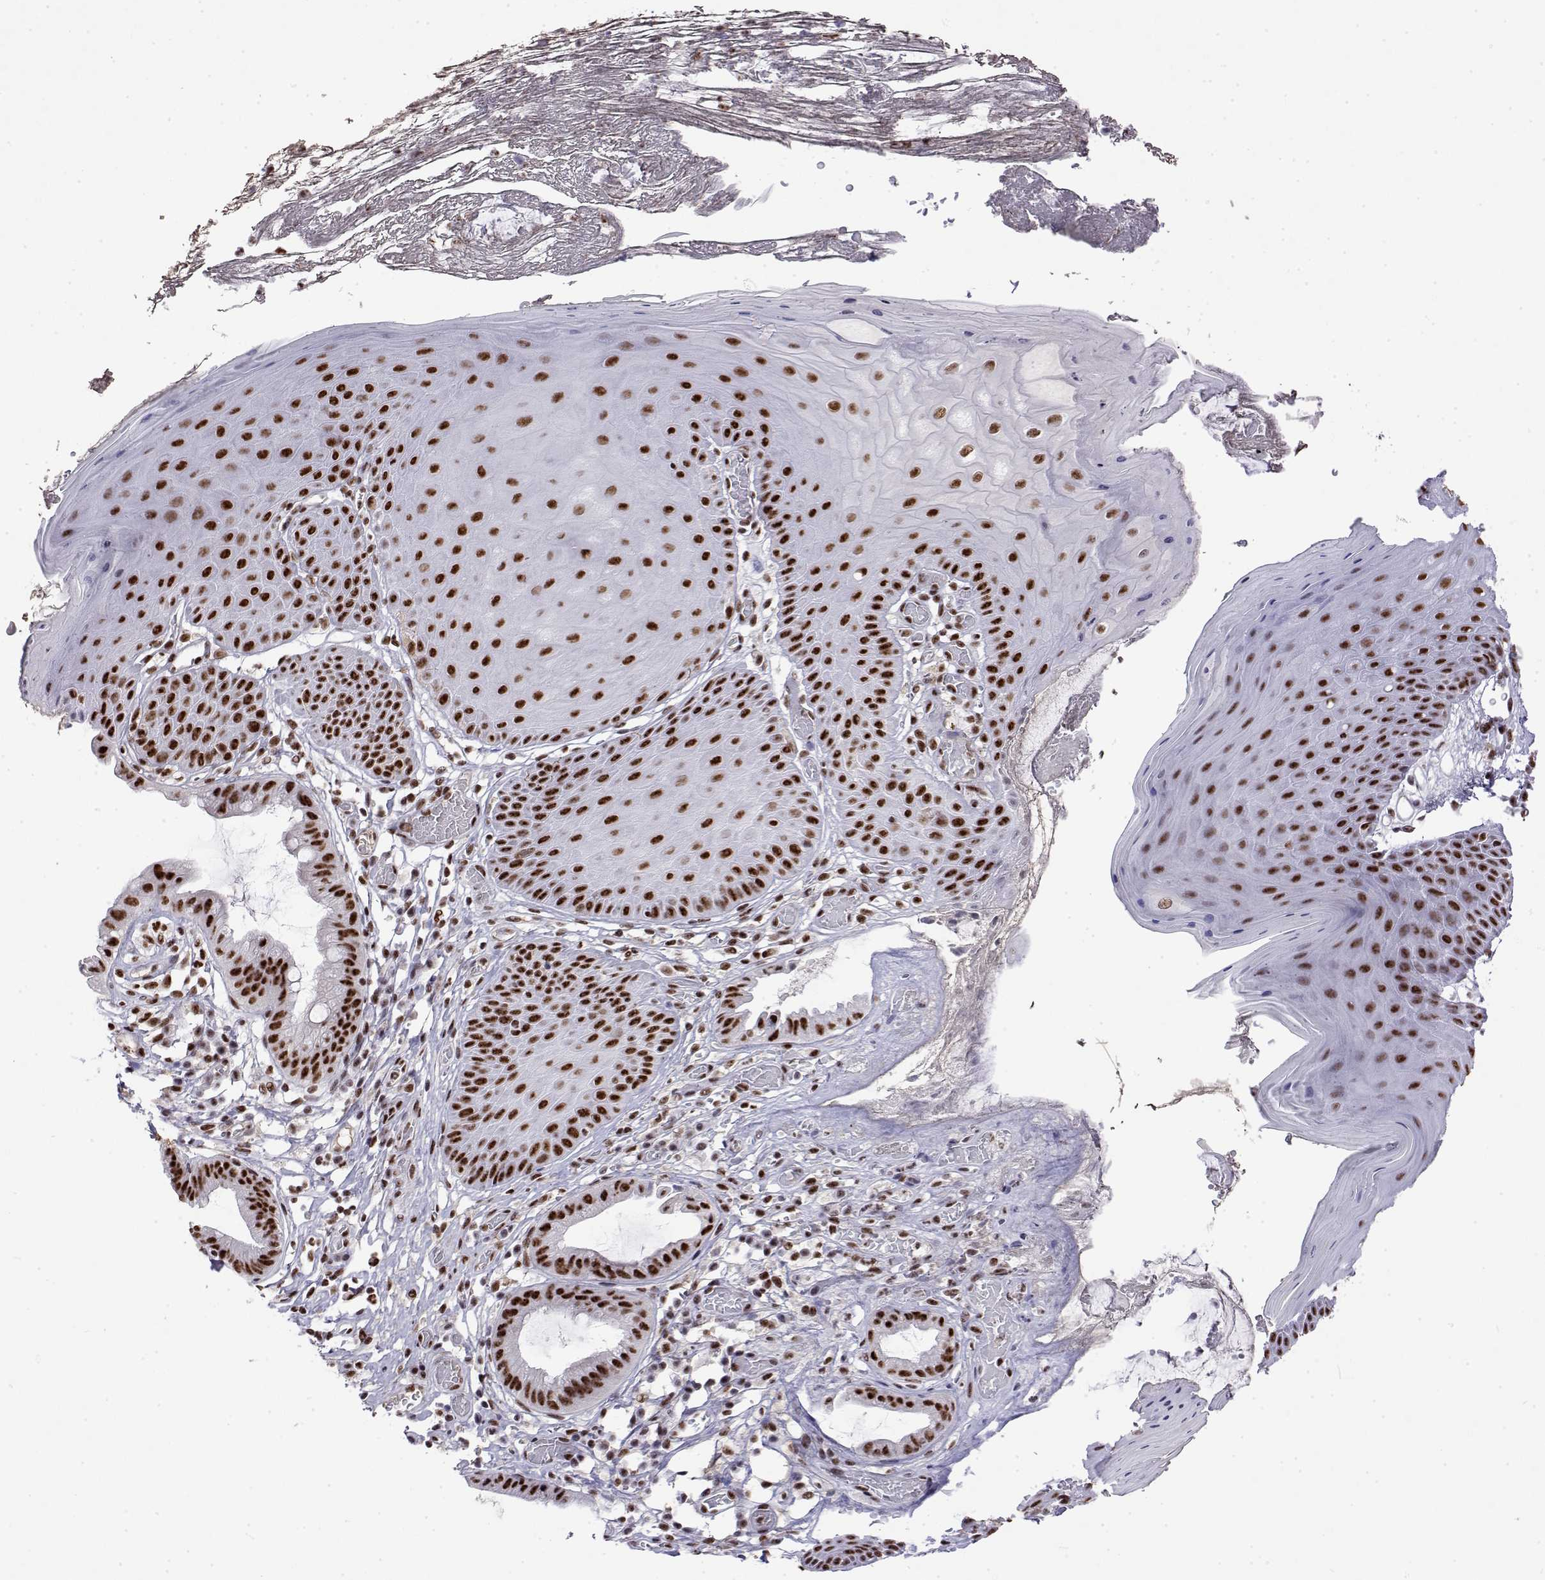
{"staining": {"intensity": "strong", "quantity": ">75%", "location": "nuclear"}, "tissue": "skin", "cell_type": "Epidermal cells", "image_type": "normal", "snomed": [{"axis": "morphology", "description": "Normal tissue, NOS"}, {"axis": "topography", "description": "Anal"}], "caption": "The micrograph displays immunohistochemical staining of normal skin. There is strong nuclear expression is seen in approximately >75% of epidermal cells.", "gene": "POLDIP3", "patient": {"sex": "male", "age": 53}}